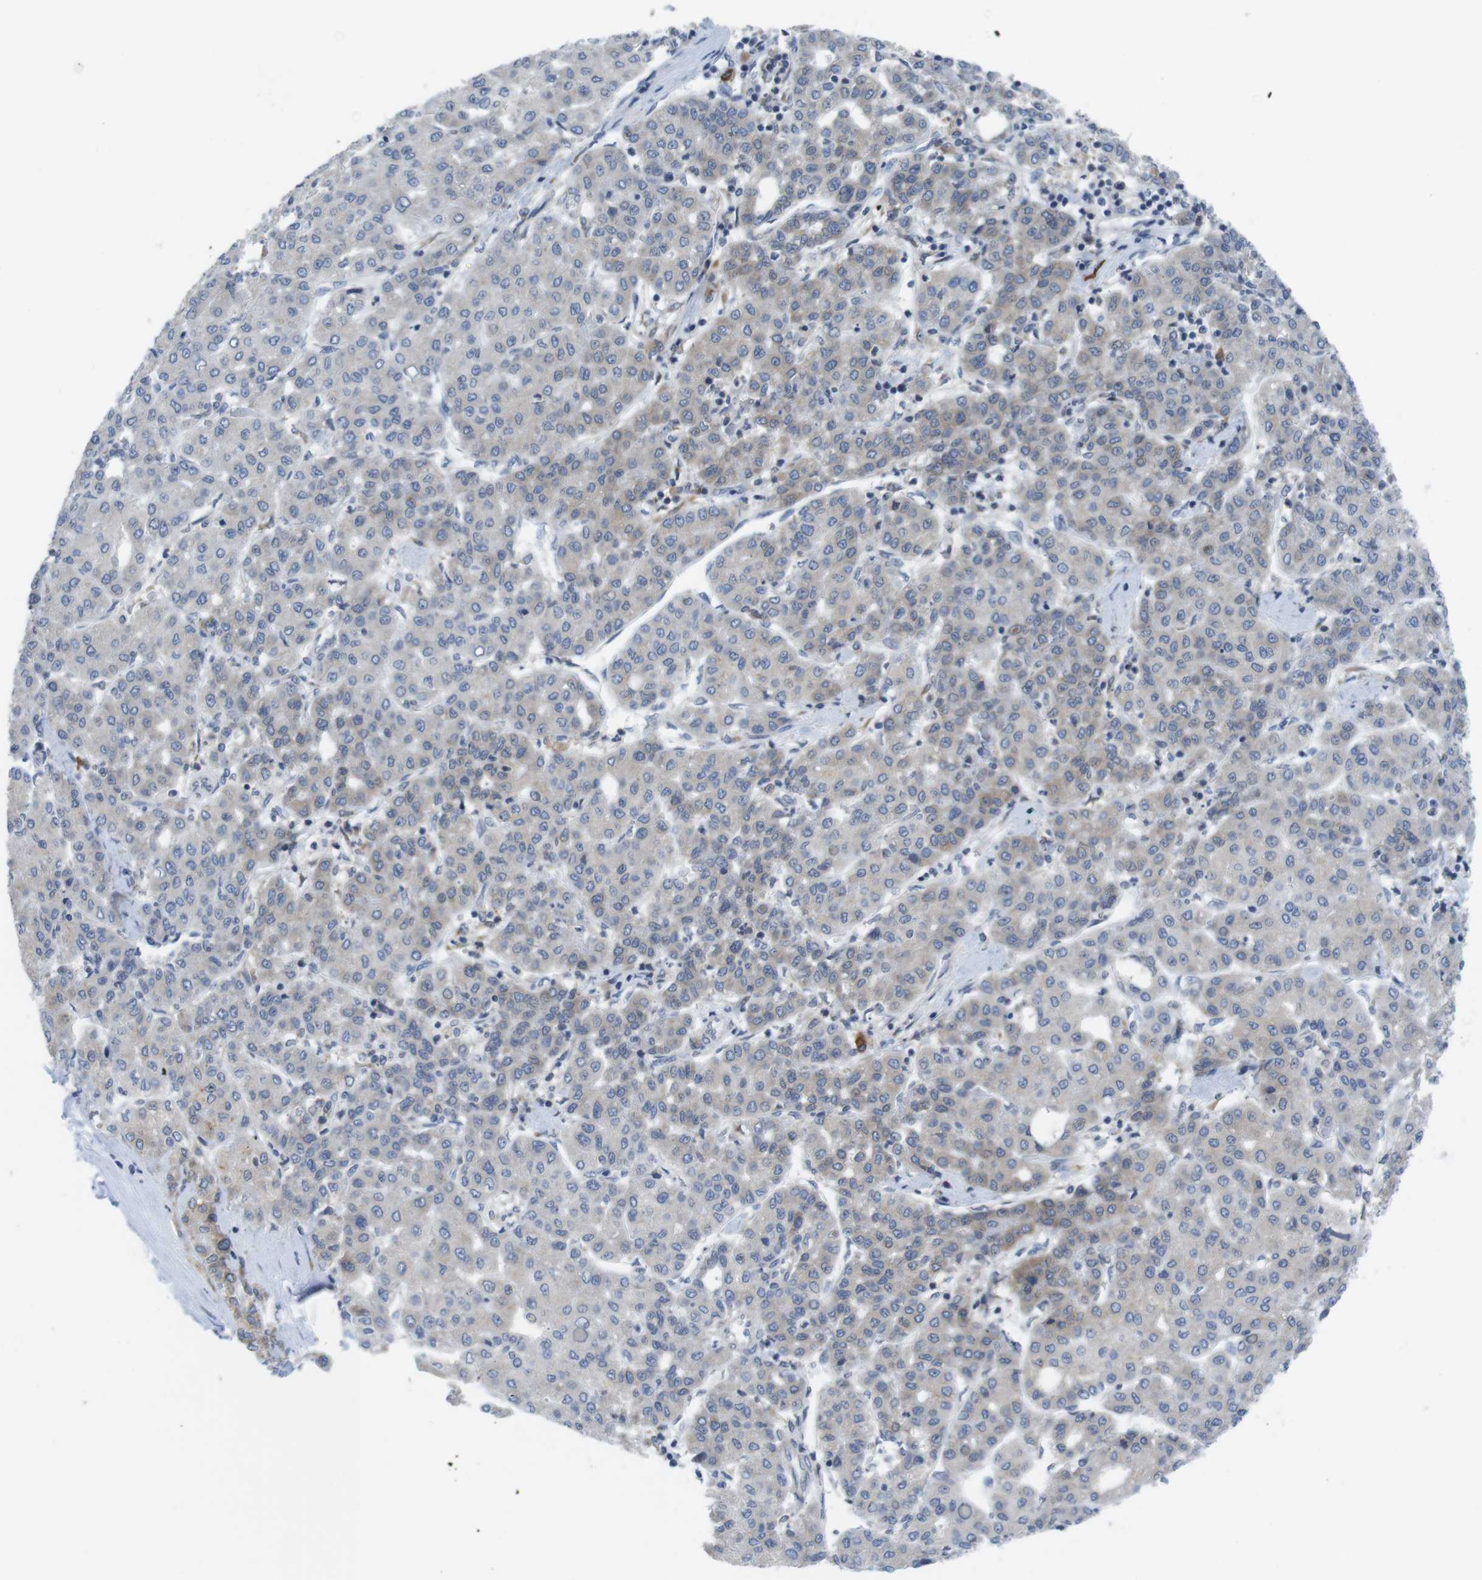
{"staining": {"intensity": "negative", "quantity": "none", "location": "none"}, "tissue": "liver cancer", "cell_type": "Tumor cells", "image_type": "cancer", "snomed": [{"axis": "morphology", "description": "Carcinoma, Hepatocellular, NOS"}, {"axis": "topography", "description": "Liver"}], "caption": "Immunohistochemical staining of liver cancer exhibits no significant expression in tumor cells. Nuclei are stained in blue.", "gene": "ERGIC3", "patient": {"sex": "male", "age": 65}}